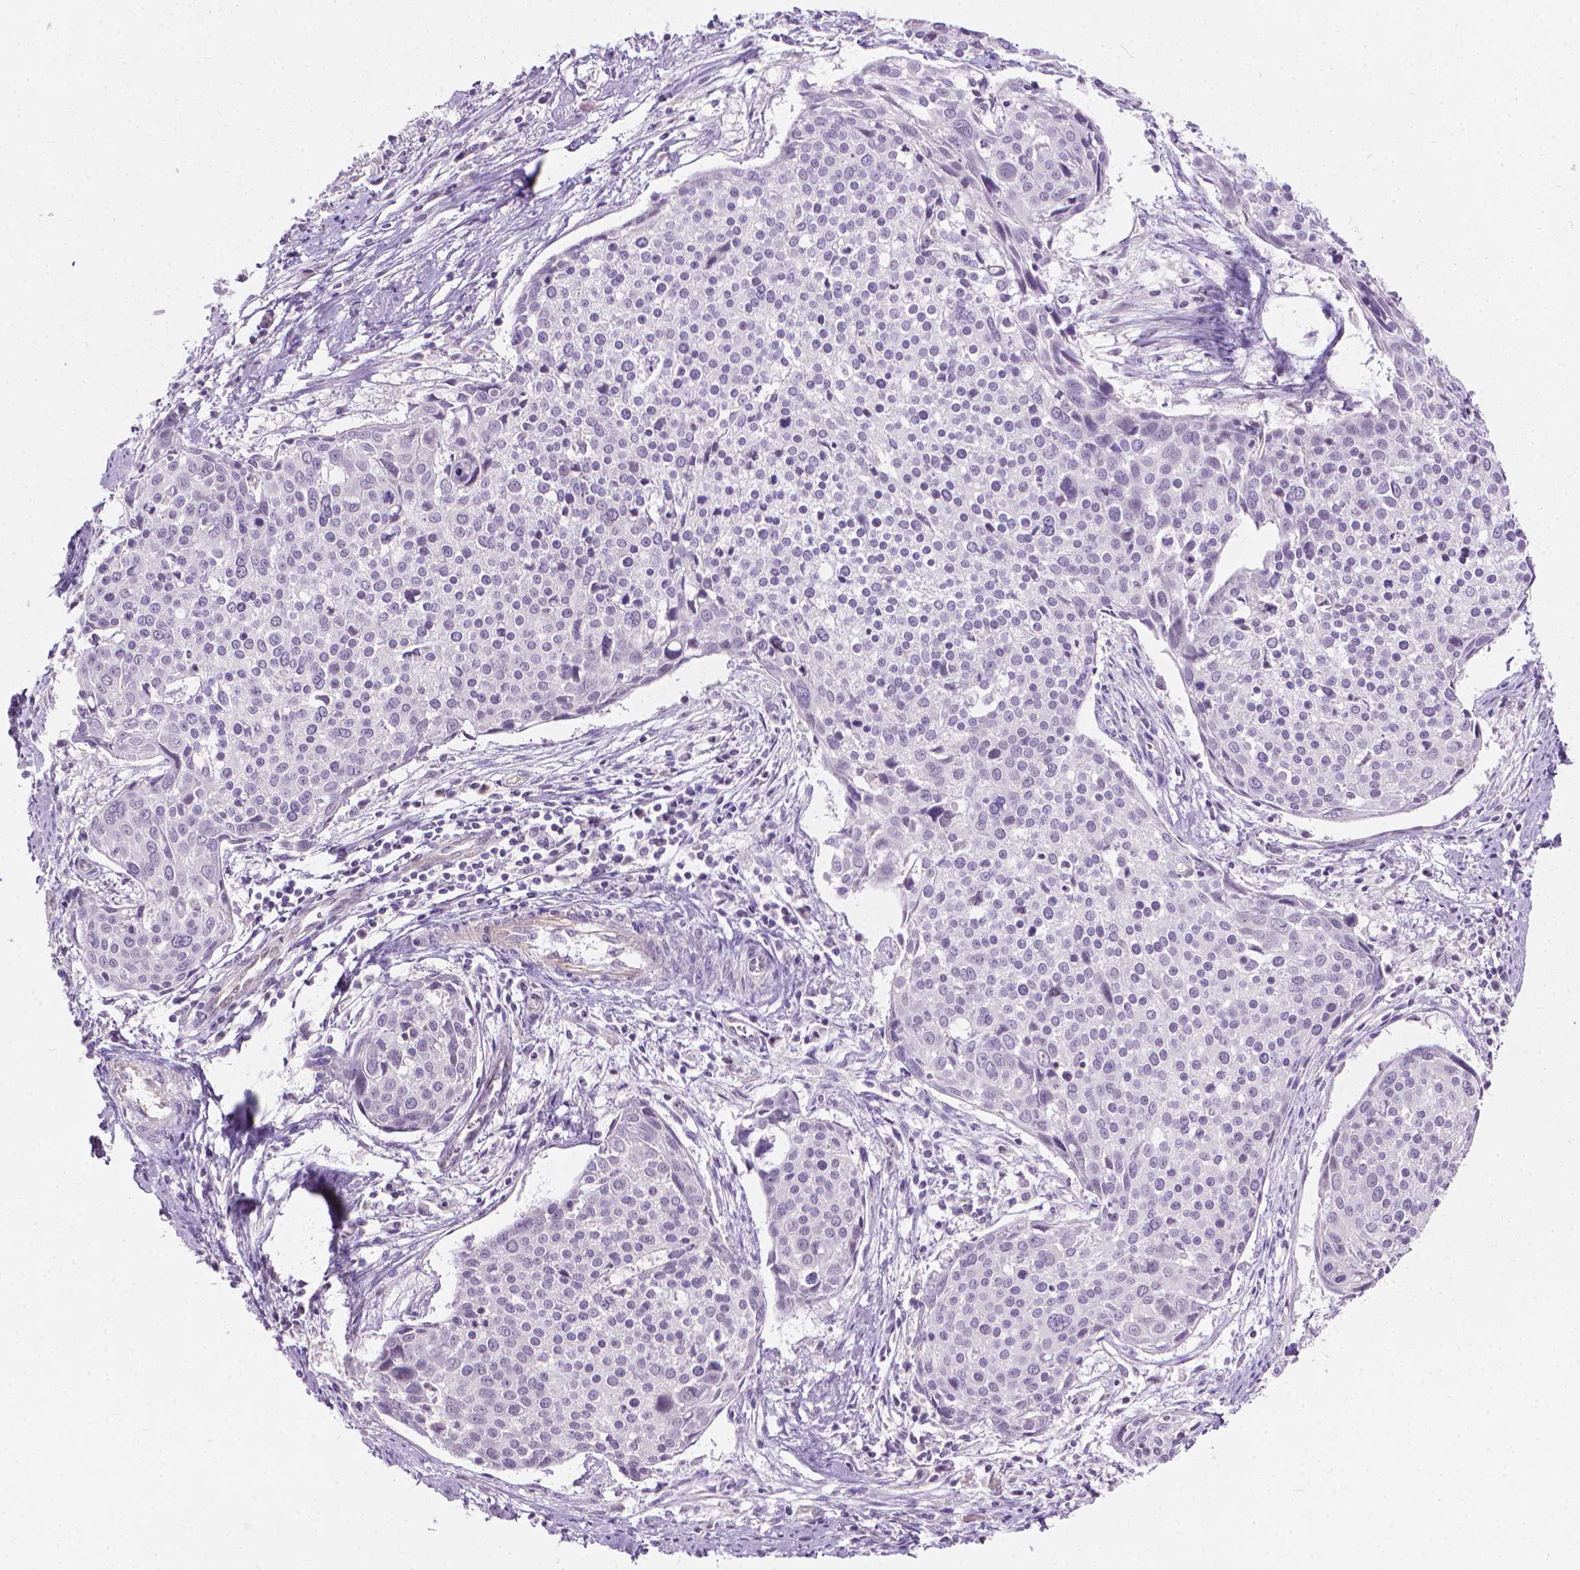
{"staining": {"intensity": "negative", "quantity": "none", "location": "none"}, "tissue": "cervical cancer", "cell_type": "Tumor cells", "image_type": "cancer", "snomed": [{"axis": "morphology", "description": "Squamous cell carcinoma, NOS"}, {"axis": "topography", "description": "Cervix"}], "caption": "This is a histopathology image of immunohistochemistry staining of cervical cancer (squamous cell carcinoma), which shows no staining in tumor cells.", "gene": "KRT73", "patient": {"sex": "female", "age": 39}}